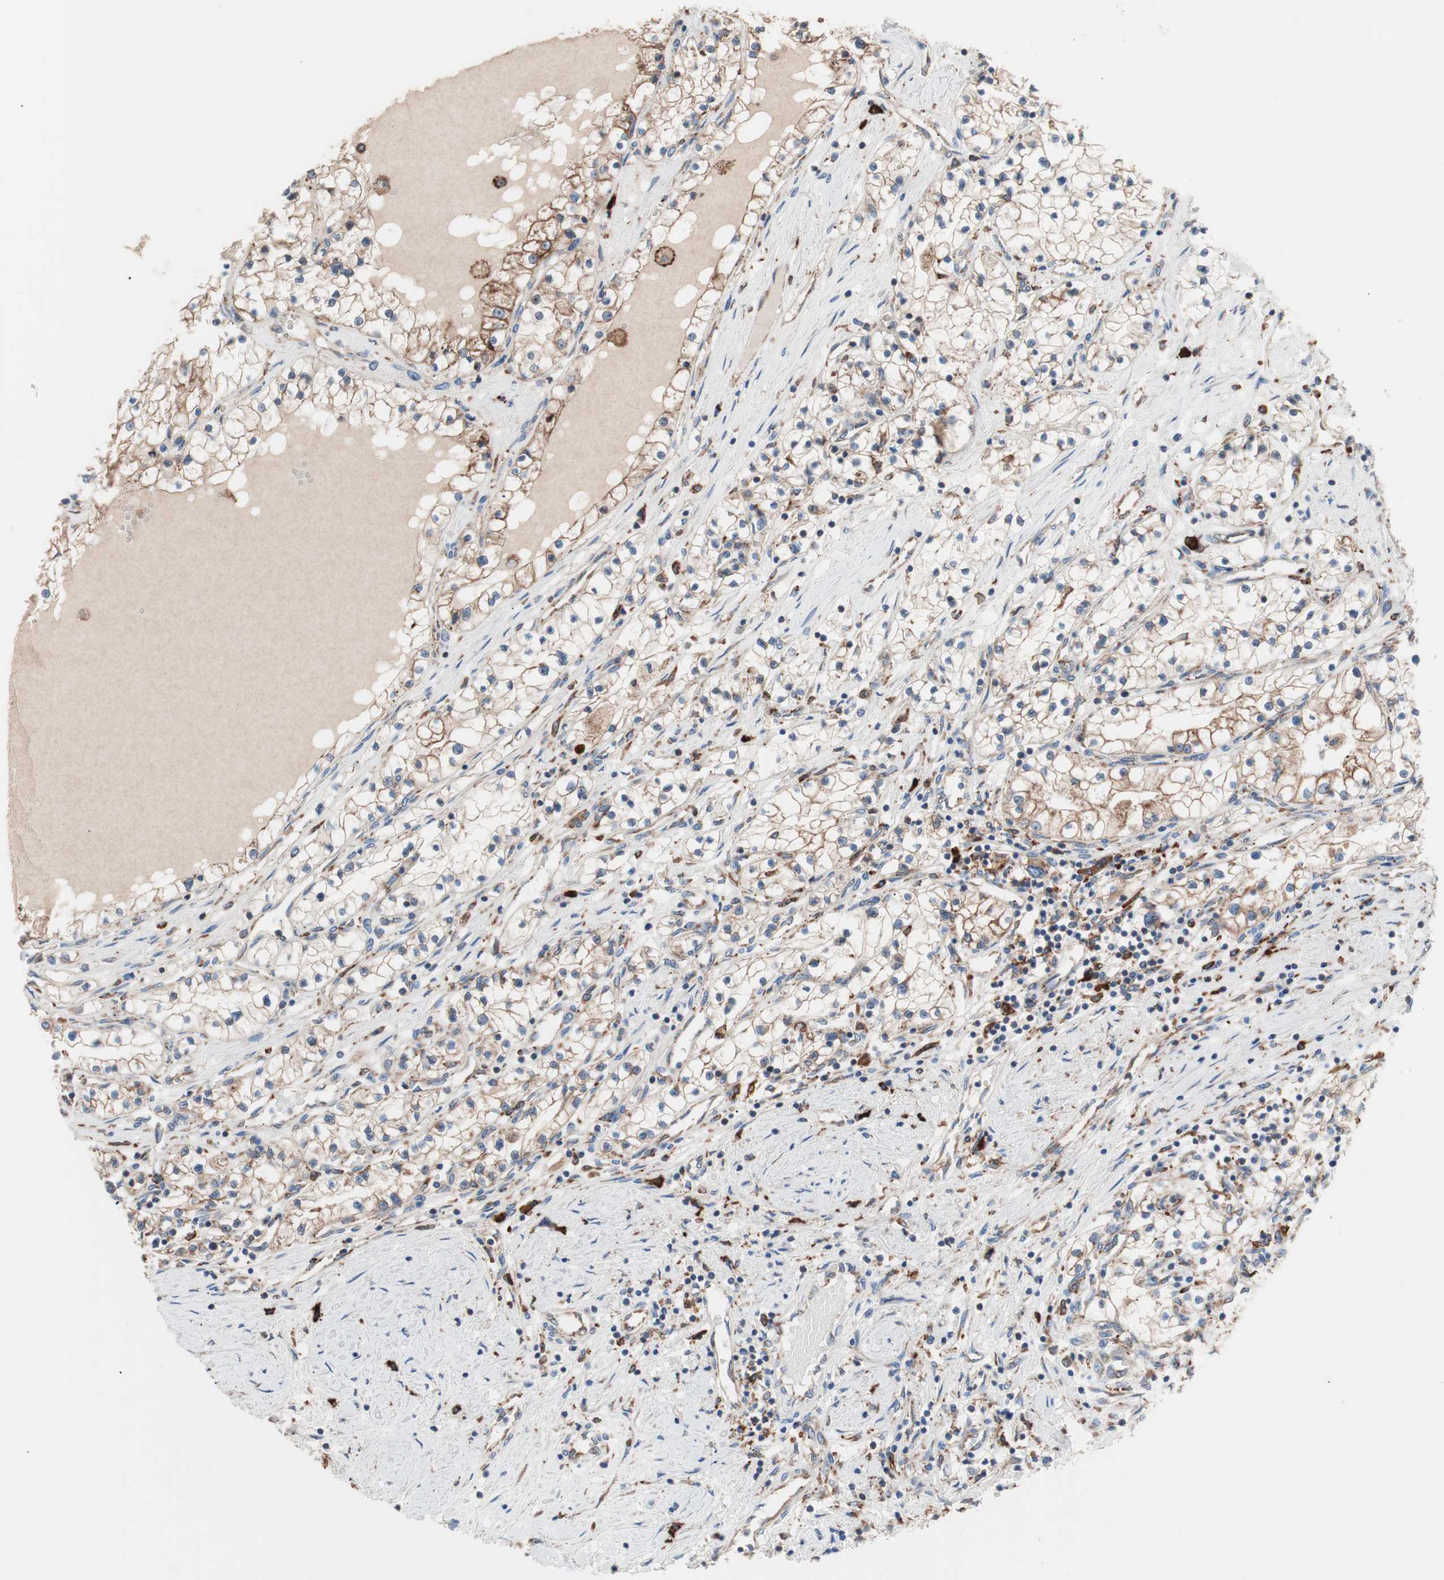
{"staining": {"intensity": "weak", "quantity": "25%-75%", "location": "cytoplasmic/membranous"}, "tissue": "renal cancer", "cell_type": "Tumor cells", "image_type": "cancer", "snomed": [{"axis": "morphology", "description": "Adenocarcinoma, NOS"}, {"axis": "topography", "description": "Kidney"}], "caption": "Tumor cells display low levels of weak cytoplasmic/membranous positivity in about 25%-75% of cells in renal cancer (adenocarcinoma).", "gene": "SLC27A4", "patient": {"sex": "male", "age": 68}}